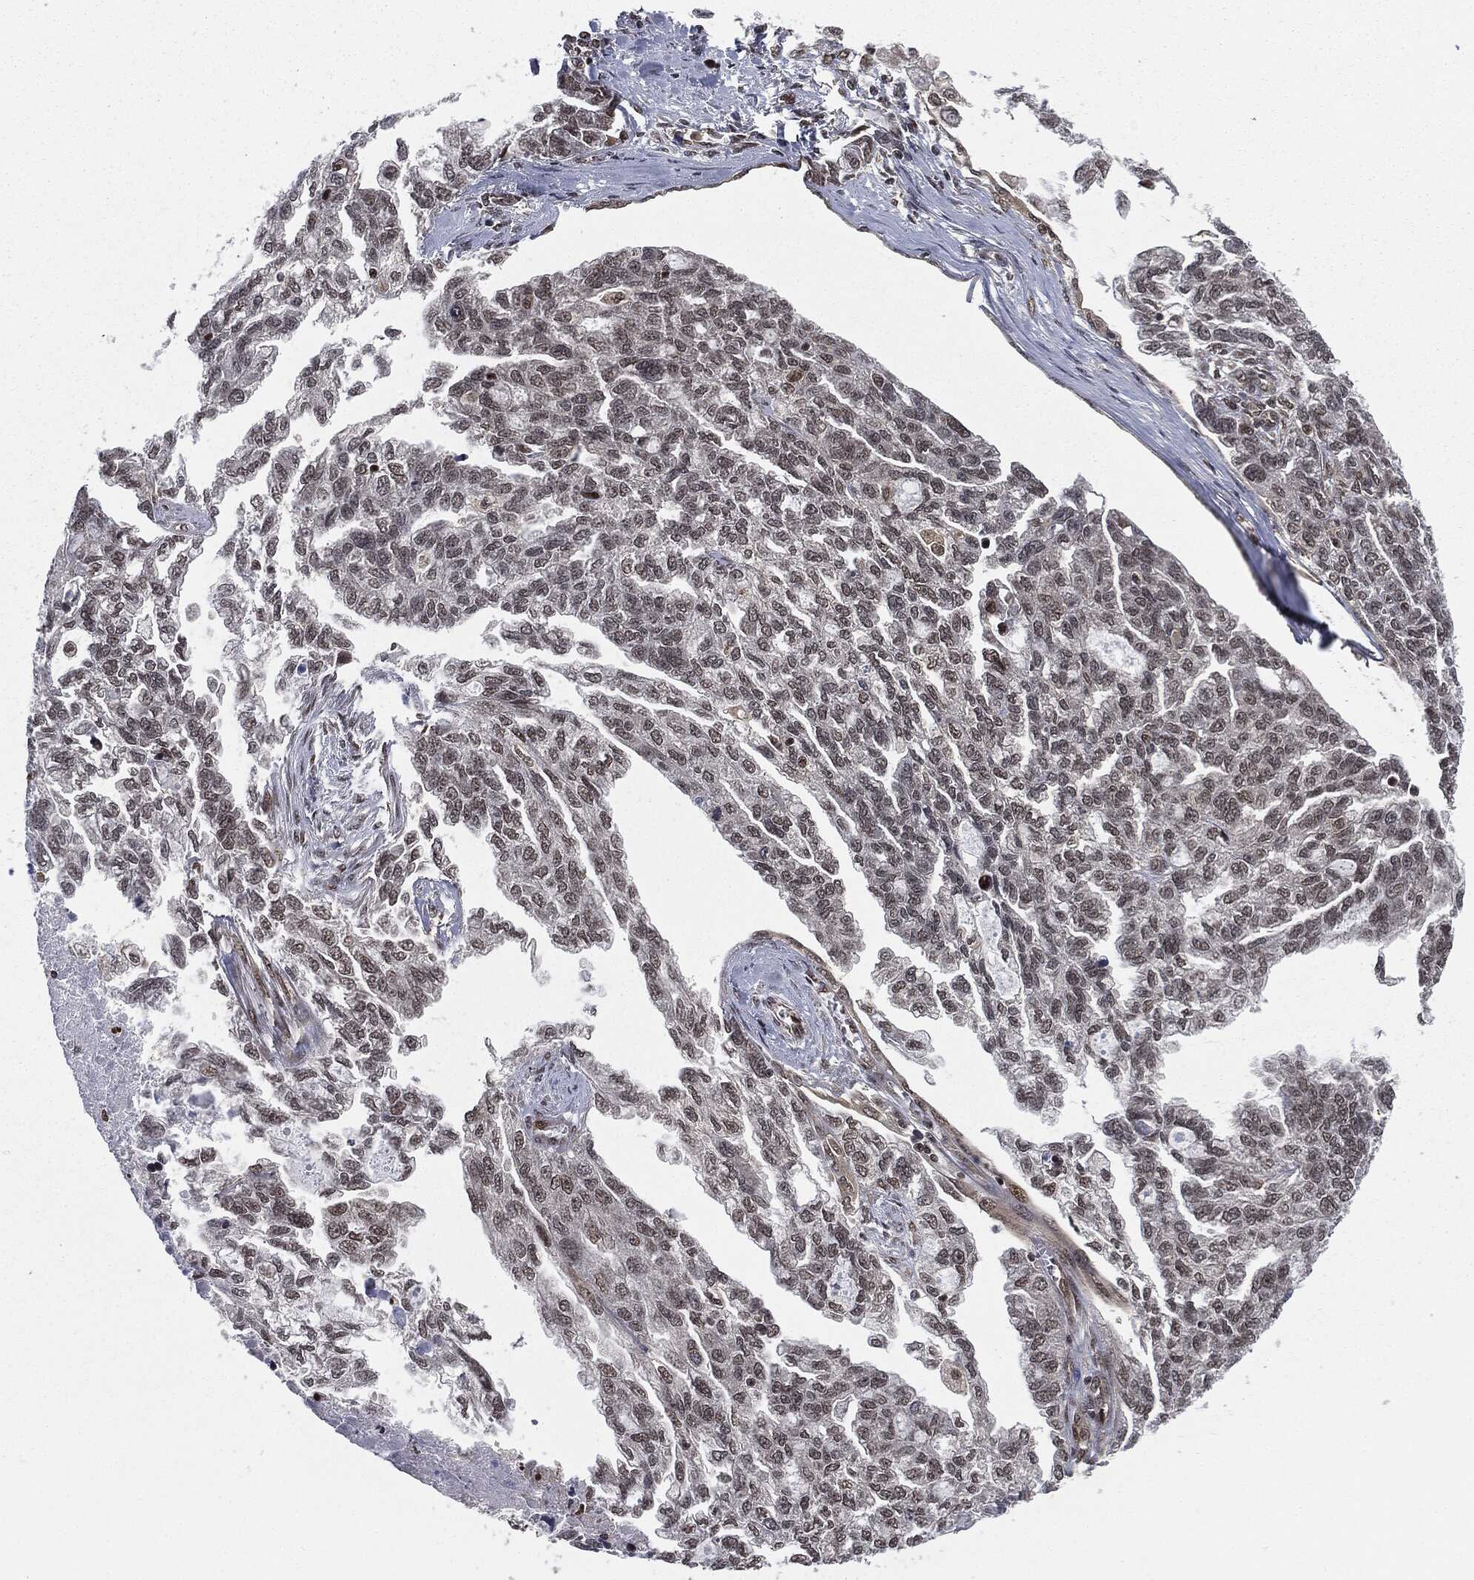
{"staining": {"intensity": "weak", "quantity": "25%-75%", "location": "nuclear"}, "tissue": "ovarian cancer", "cell_type": "Tumor cells", "image_type": "cancer", "snomed": [{"axis": "morphology", "description": "Cystadenocarcinoma, serous, NOS"}, {"axis": "topography", "description": "Ovary"}], "caption": "An immunohistochemistry micrograph of neoplastic tissue is shown. Protein staining in brown labels weak nuclear positivity in ovarian serous cystadenocarcinoma within tumor cells.", "gene": "TBC1D22A", "patient": {"sex": "female", "age": 51}}